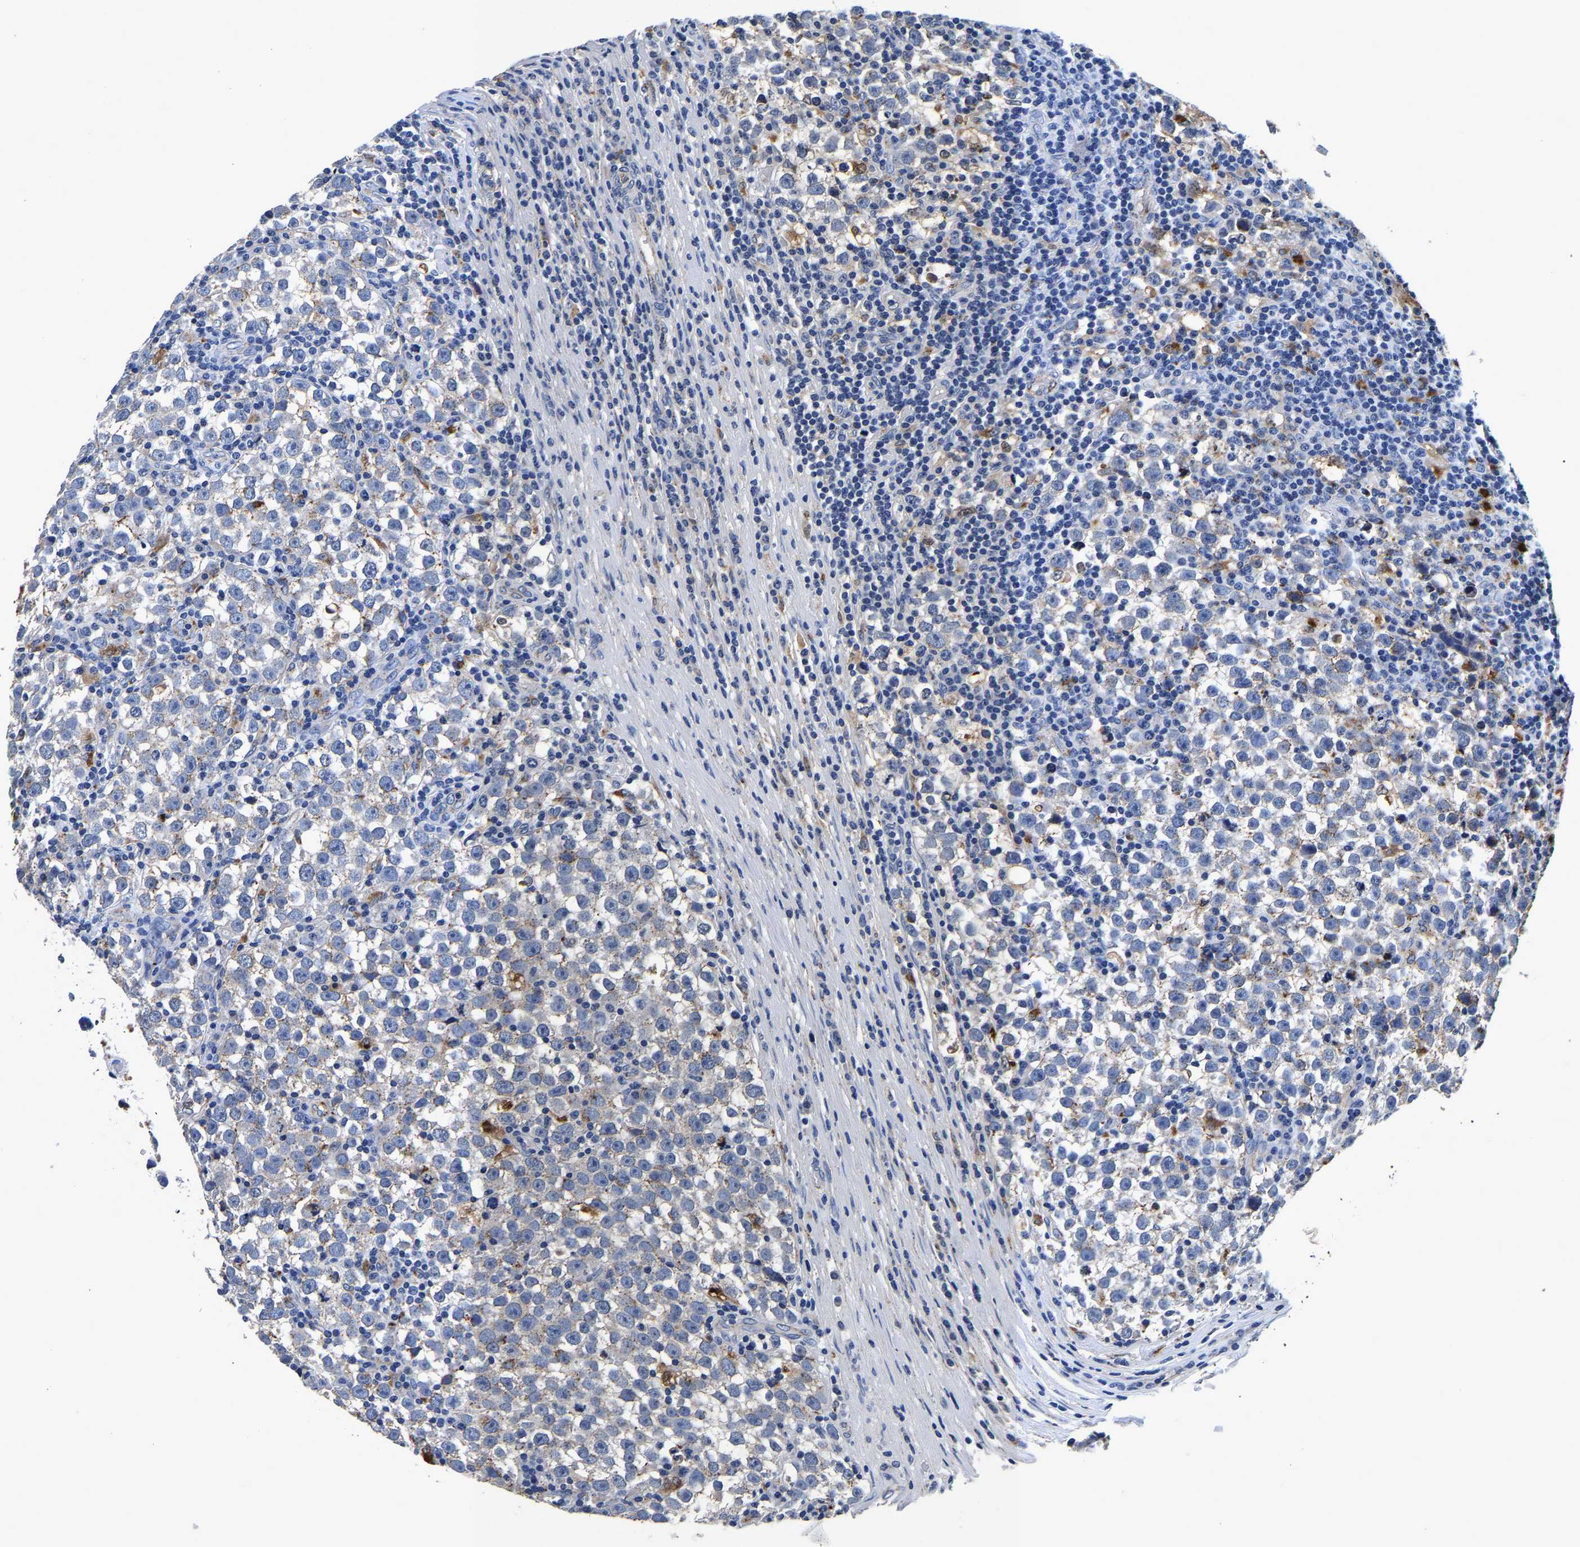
{"staining": {"intensity": "negative", "quantity": "none", "location": "none"}, "tissue": "testis cancer", "cell_type": "Tumor cells", "image_type": "cancer", "snomed": [{"axis": "morphology", "description": "Normal tissue, NOS"}, {"axis": "morphology", "description": "Seminoma, NOS"}, {"axis": "topography", "description": "Testis"}], "caption": "Testis seminoma was stained to show a protein in brown. There is no significant positivity in tumor cells.", "gene": "GRN", "patient": {"sex": "male", "age": 43}}